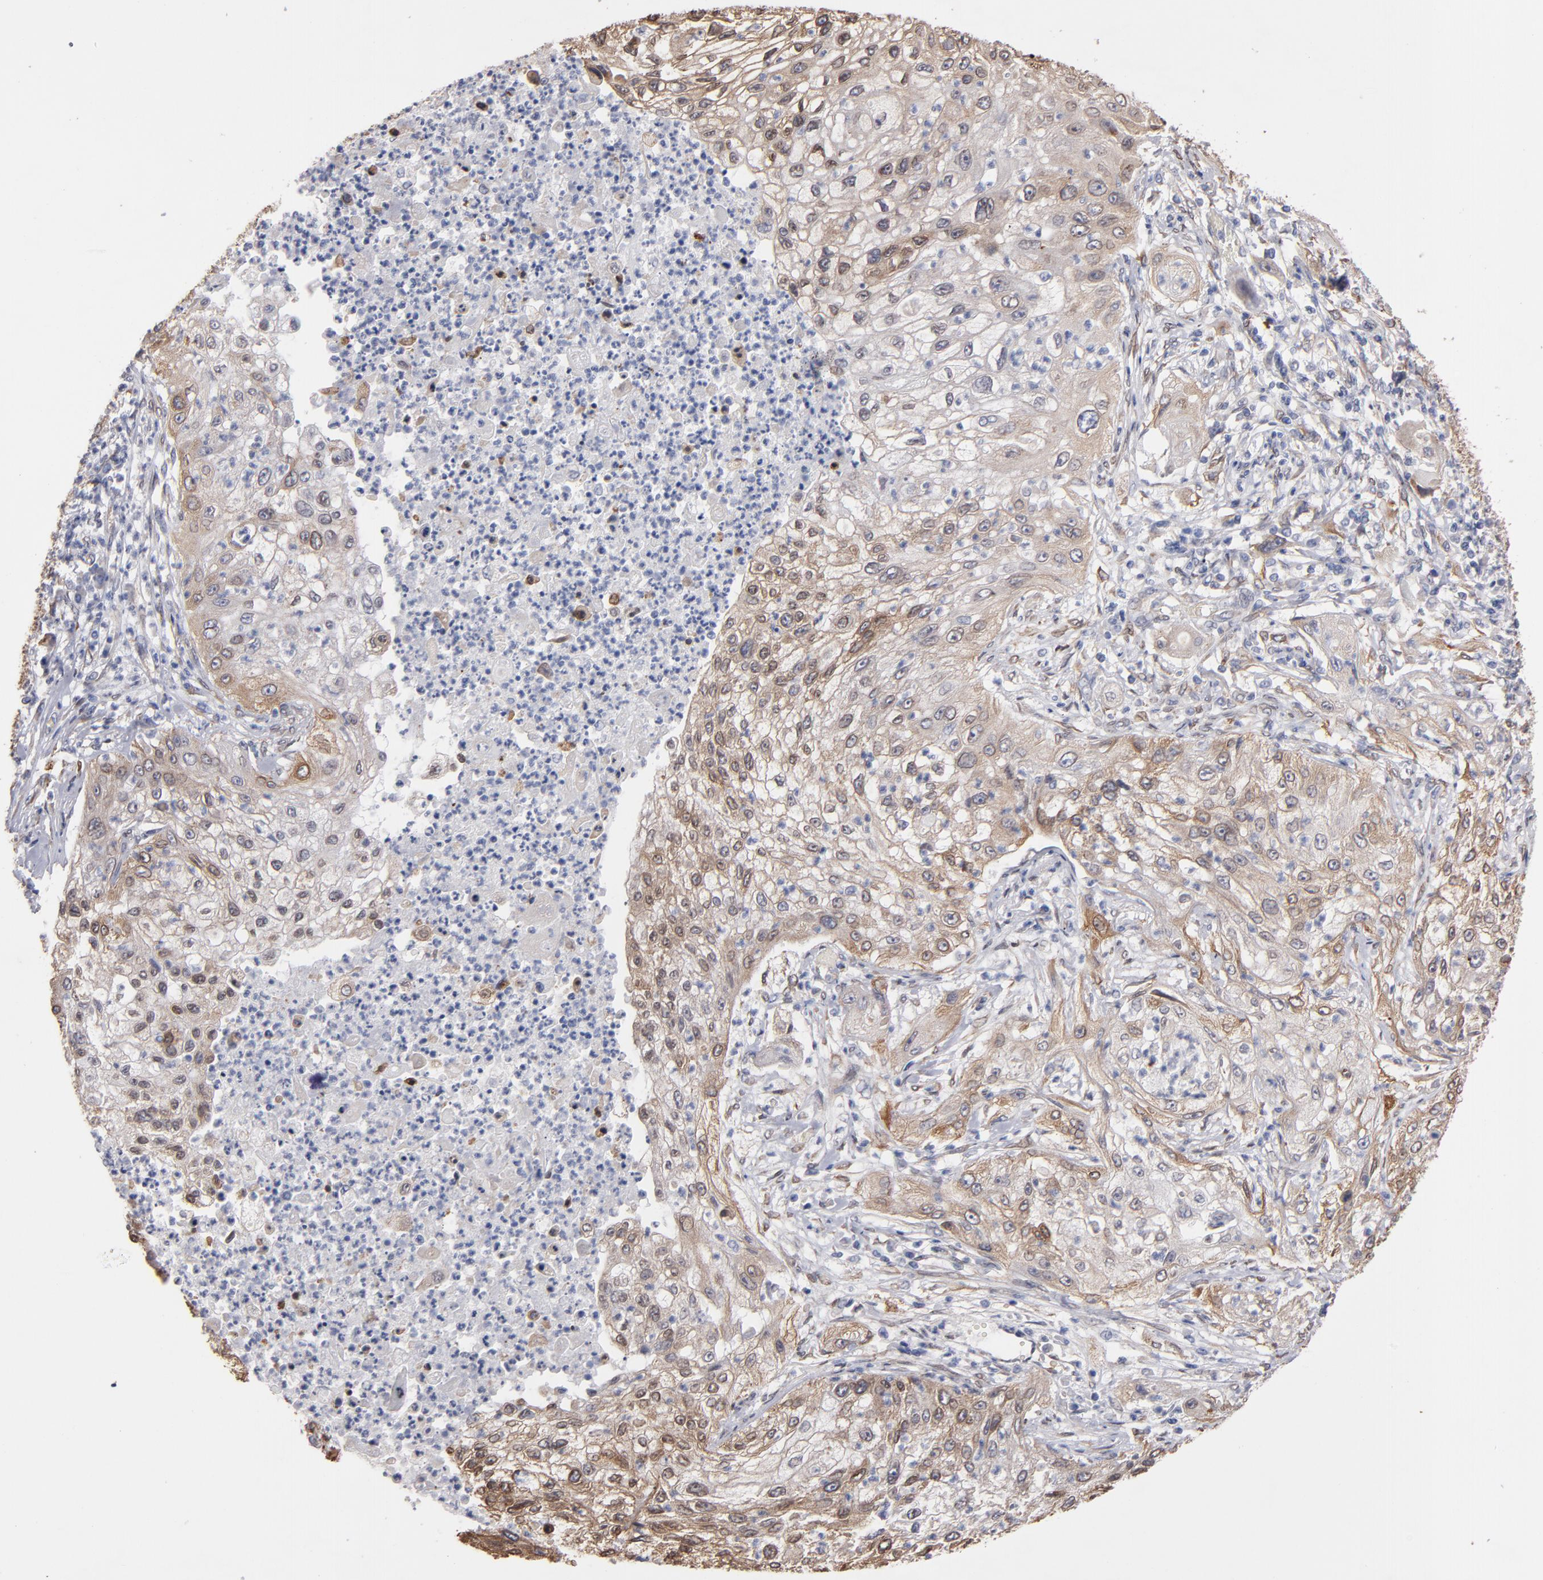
{"staining": {"intensity": "weak", "quantity": "25%-75%", "location": "cytoplasmic/membranous"}, "tissue": "lung cancer", "cell_type": "Tumor cells", "image_type": "cancer", "snomed": [{"axis": "morphology", "description": "Inflammation, NOS"}, {"axis": "morphology", "description": "Squamous cell carcinoma, NOS"}, {"axis": "topography", "description": "Lymph node"}, {"axis": "topography", "description": "Soft tissue"}, {"axis": "topography", "description": "Lung"}], "caption": "Protein staining of squamous cell carcinoma (lung) tissue reveals weak cytoplasmic/membranous staining in about 25%-75% of tumor cells.", "gene": "PGRMC1", "patient": {"sex": "male", "age": 66}}